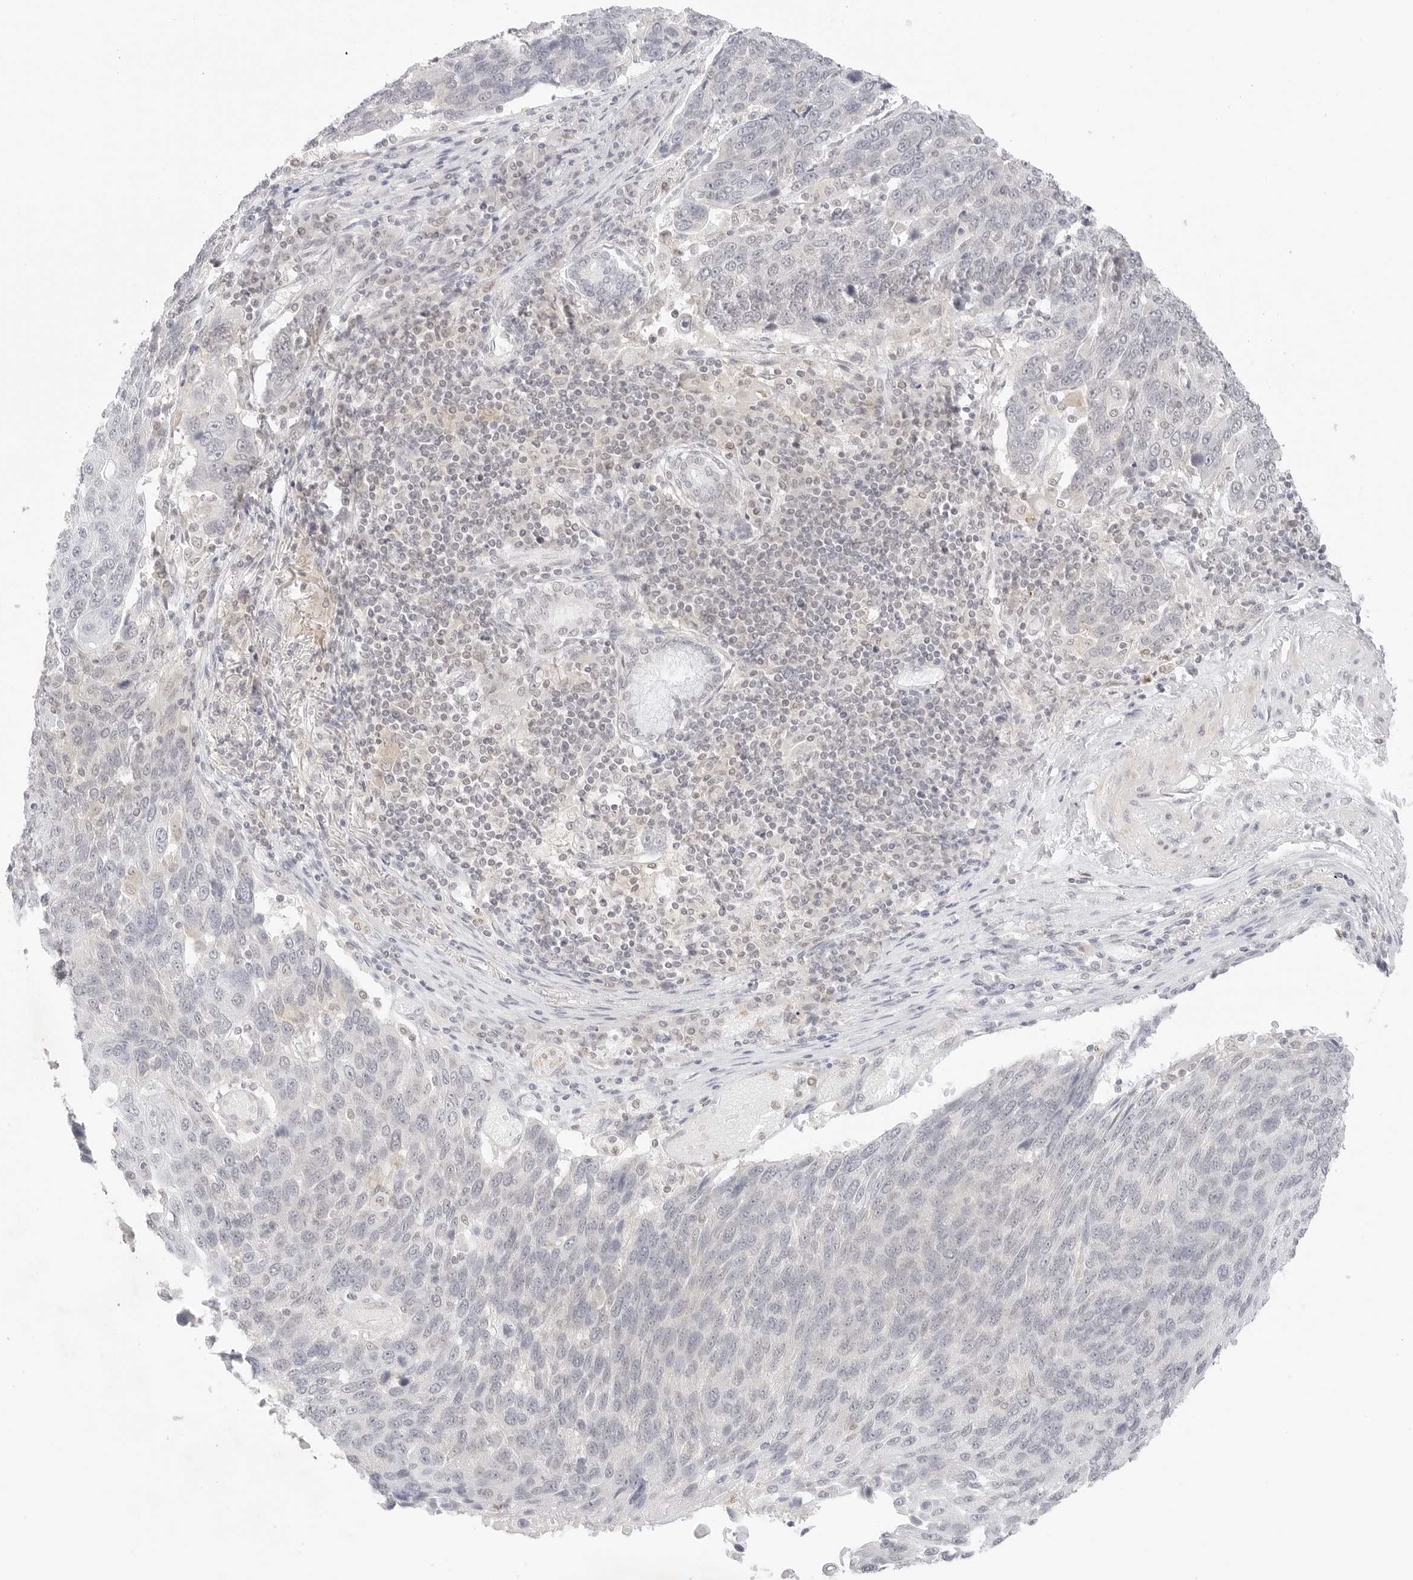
{"staining": {"intensity": "negative", "quantity": "none", "location": "none"}, "tissue": "lung cancer", "cell_type": "Tumor cells", "image_type": "cancer", "snomed": [{"axis": "morphology", "description": "Squamous cell carcinoma, NOS"}, {"axis": "topography", "description": "Lung"}], "caption": "IHC histopathology image of neoplastic tissue: human squamous cell carcinoma (lung) stained with DAB exhibits no significant protein staining in tumor cells. (DAB (3,3'-diaminobenzidine) IHC with hematoxylin counter stain).", "gene": "GNAS", "patient": {"sex": "male", "age": 66}}